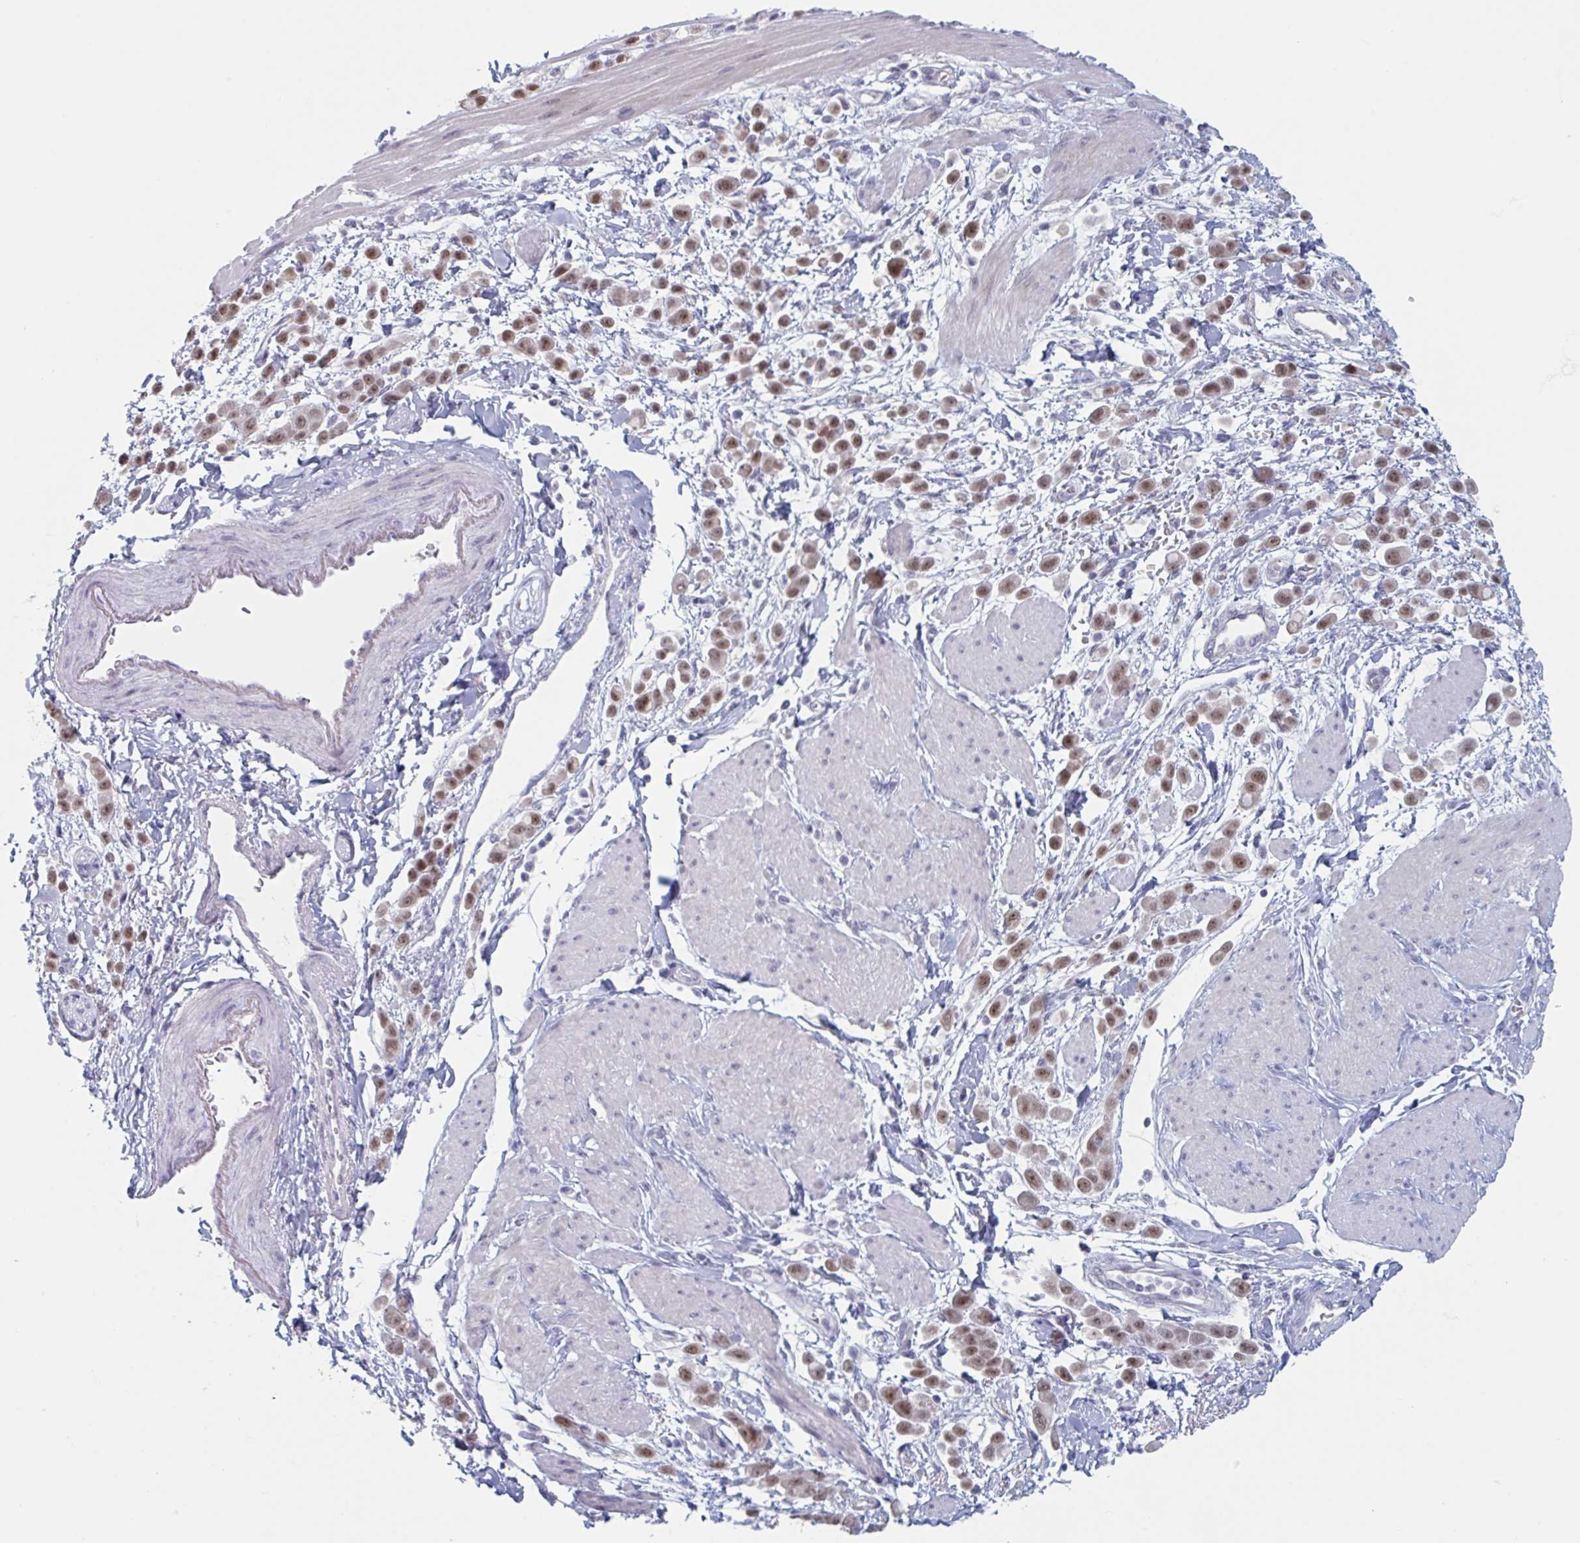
{"staining": {"intensity": "moderate", "quantity": ">75%", "location": "nuclear"}, "tissue": "pancreatic cancer", "cell_type": "Tumor cells", "image_type": "cancer", "snomed": [{"axis": "morphology", "description": "Normal tissue, NOS"}, {"axis": "morphology", "description": "Adenocarcinoma, NOS"}, {"axis": "topography", "description": "Pancreas"}], "caption": "About >75% of tumor cells in human pancreatic cancer exhibit moderate nuclear protein positivity as visualized by brown immunohistochemical staining.", "gene": "FOXA1", "patient": {"sex": "female", "age": 64}}